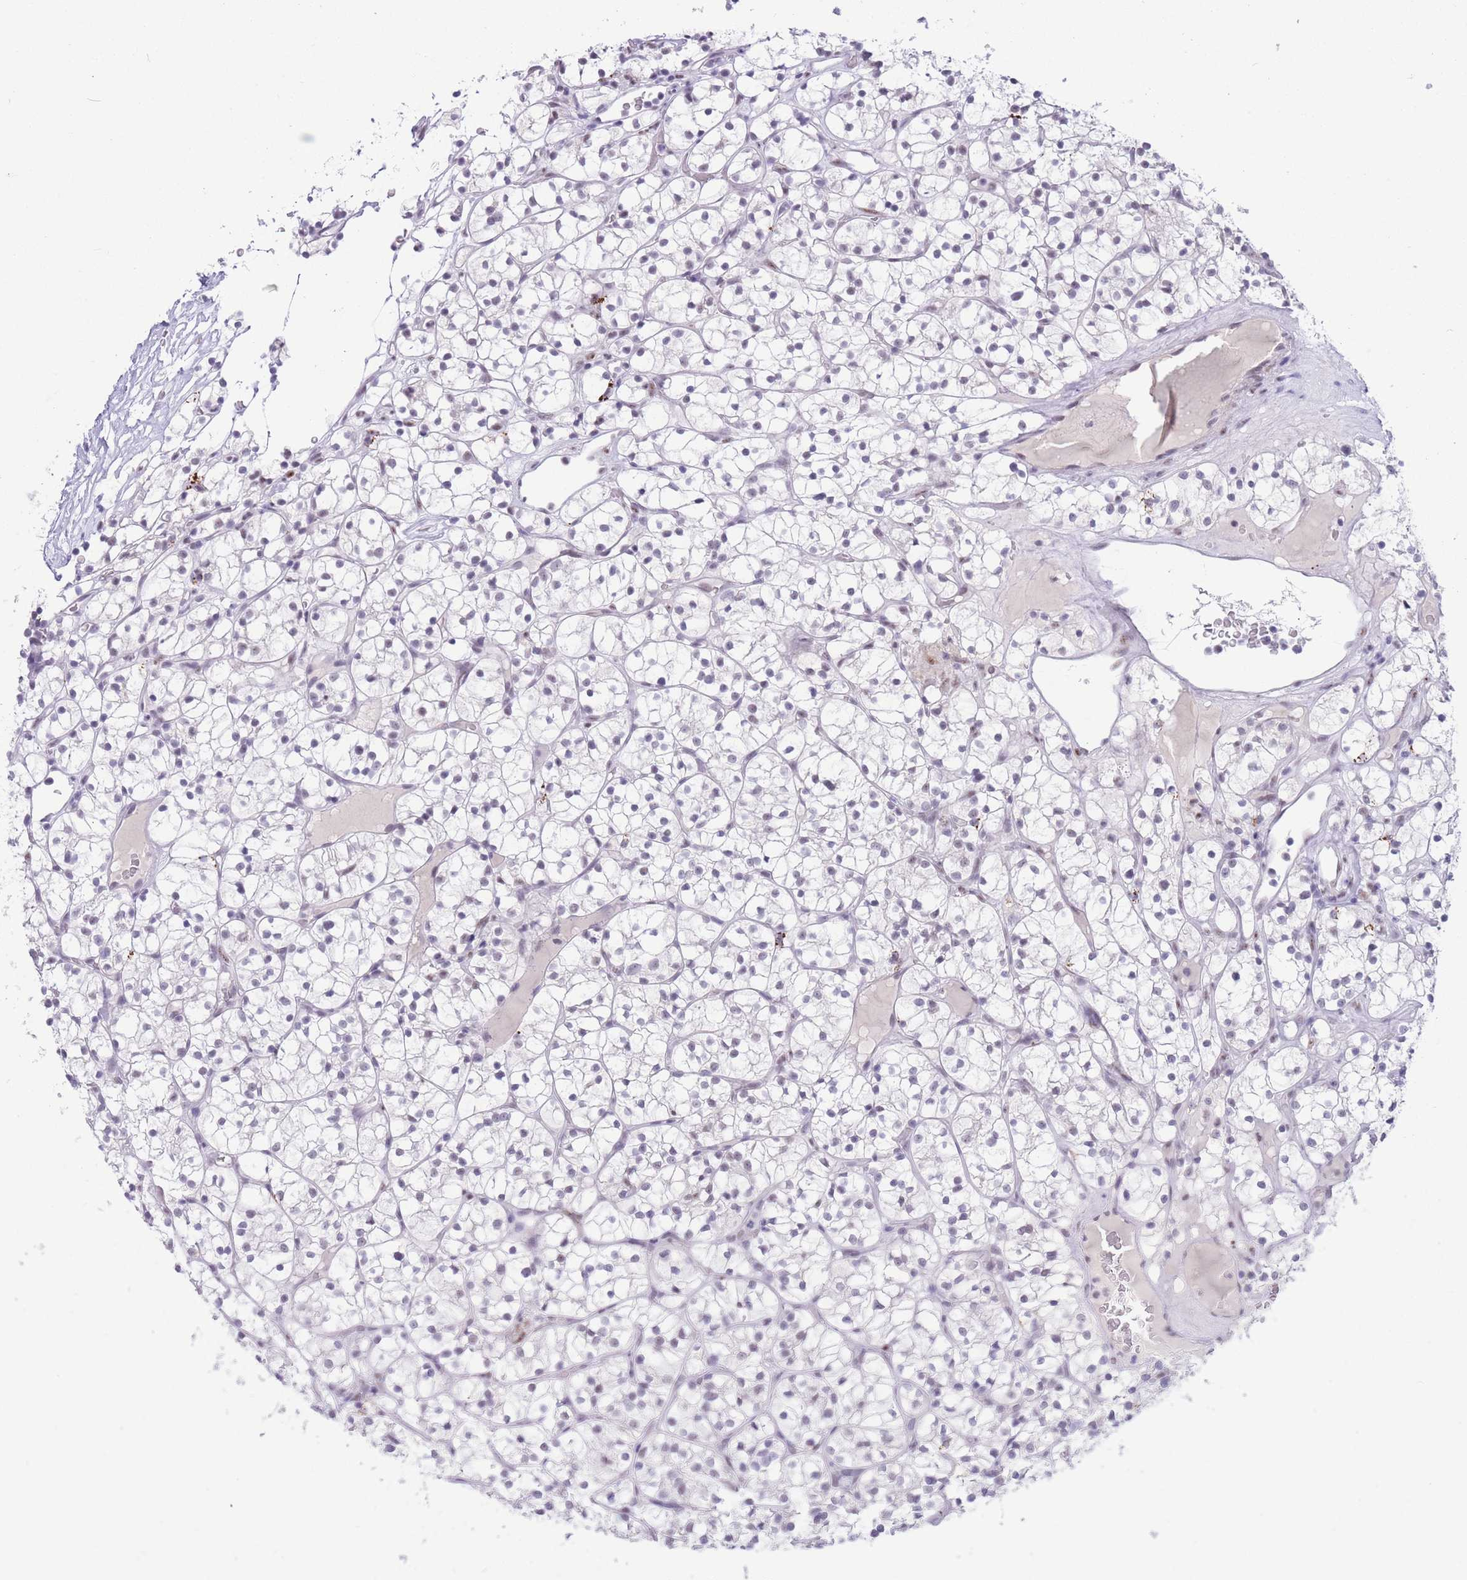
{"staining": {"intensity": "negative", "quantity": "none", "location": "none"}, "tissue": "renal cancer", "cell_type": "Tumor cells", "image_type": "cancer", "snomed": [{"axis": "morphology", "description": "Adenocarcinoma, NOS"}, {"axis": "topography", "description": "Kidney"}], "caption": "This is an IHC micrograph of human renal cancer (adenocarcinoma). There is no positivity in tumor cells.", "gene": "CYP2B6", "patient": {"sex": "female", "age": 64}}